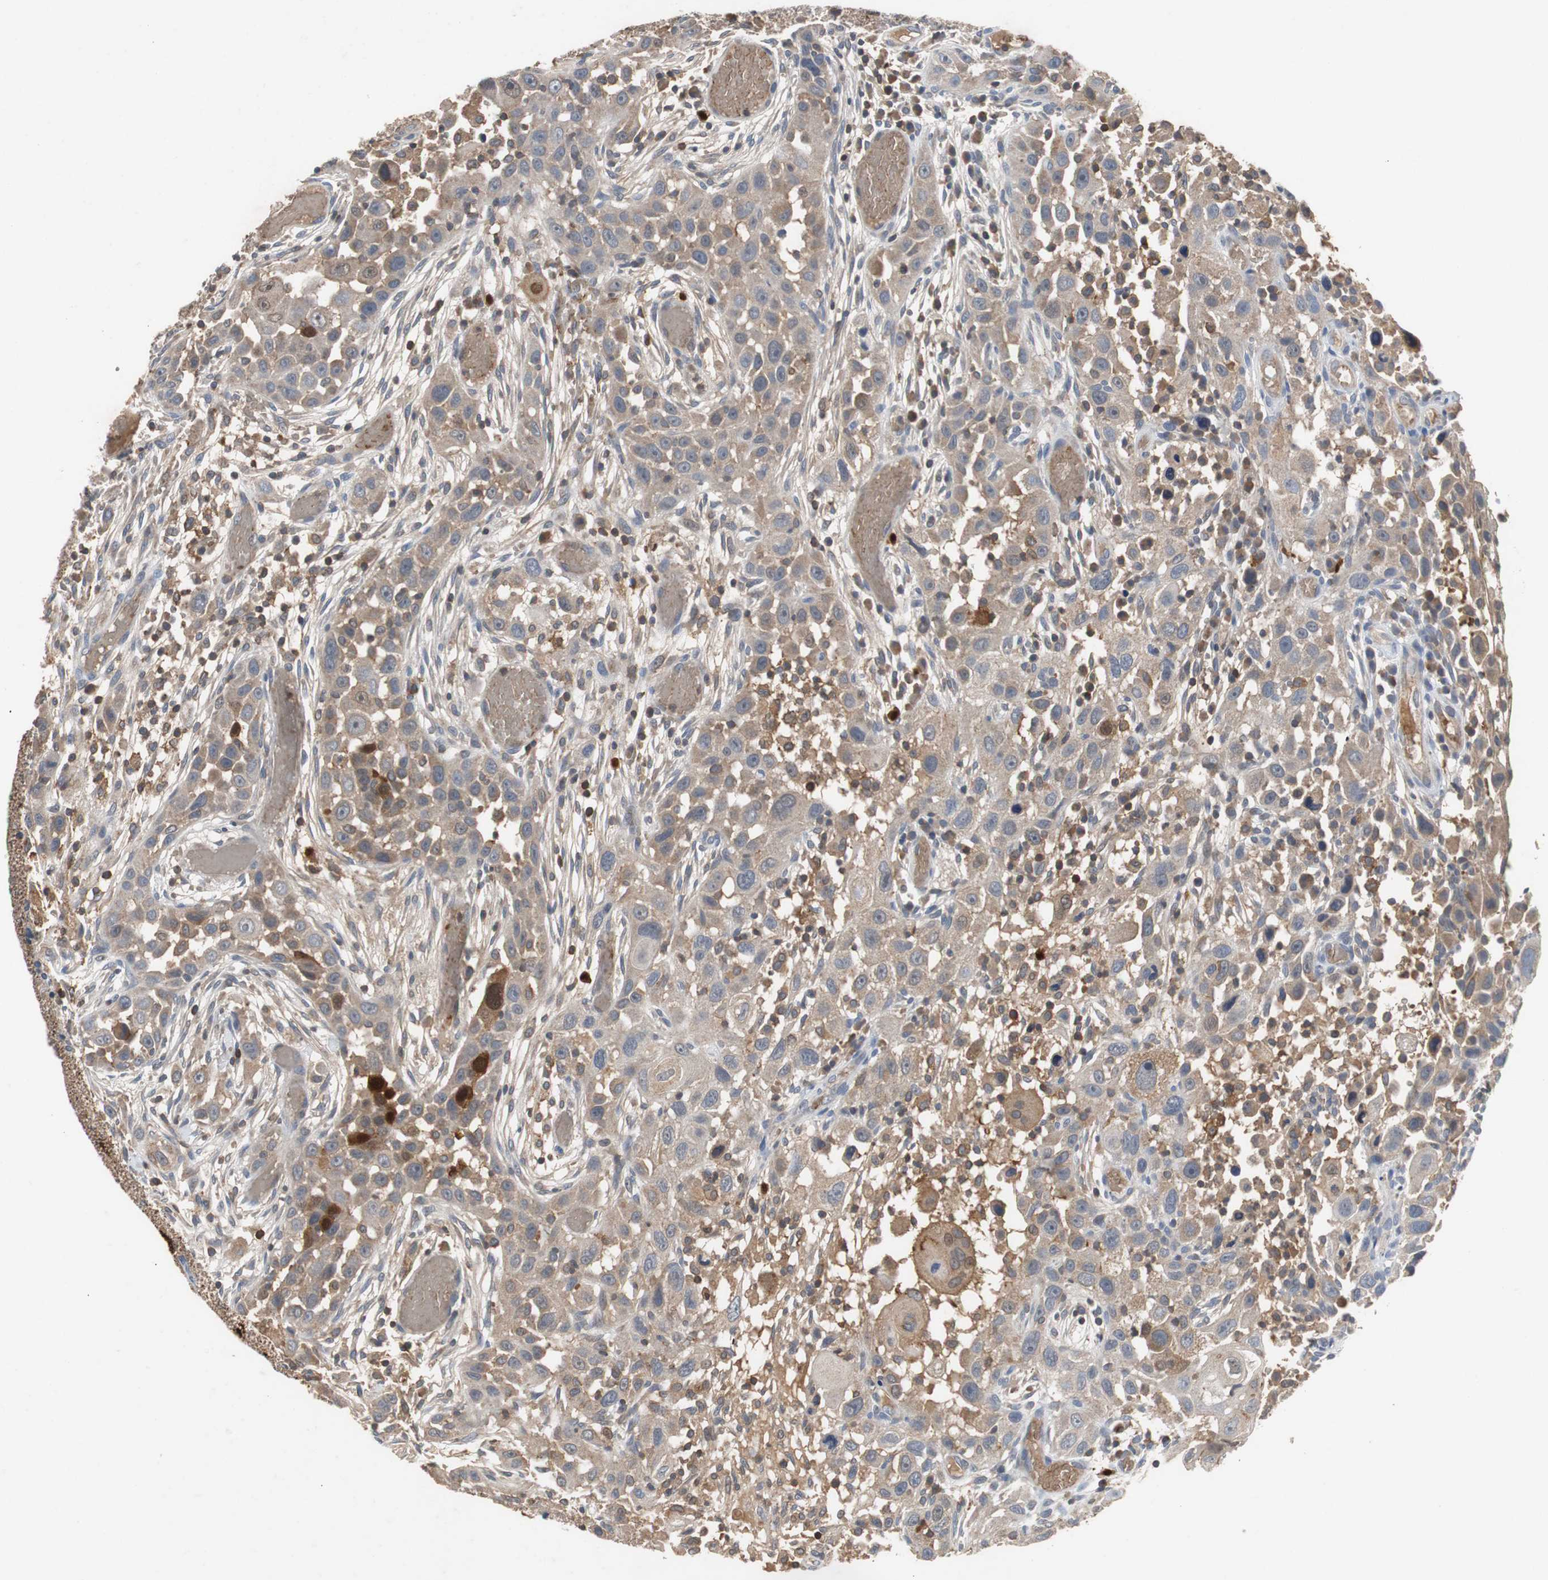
{"staining": {"intensity": "moderate", "quantity": ">75%", "location": "cytoplasmic/membranous"}, "tissue": "head and neck cancer", "cell_type": "Tumor cells", "image_type": "cancer", "snomed": [{"axis": "morphology", "description": "Carcinoma, NOS"}, {"axis": "topography", "description": "Head-Neck"}], "caption": "The image demonstrates a brown stain indicating the presence of a protein in the cytoplasmic/membranous of tumor cells in head and neck cancer.", "gene": "CALB2", "patient": {"sex": "male", "age": 87}}